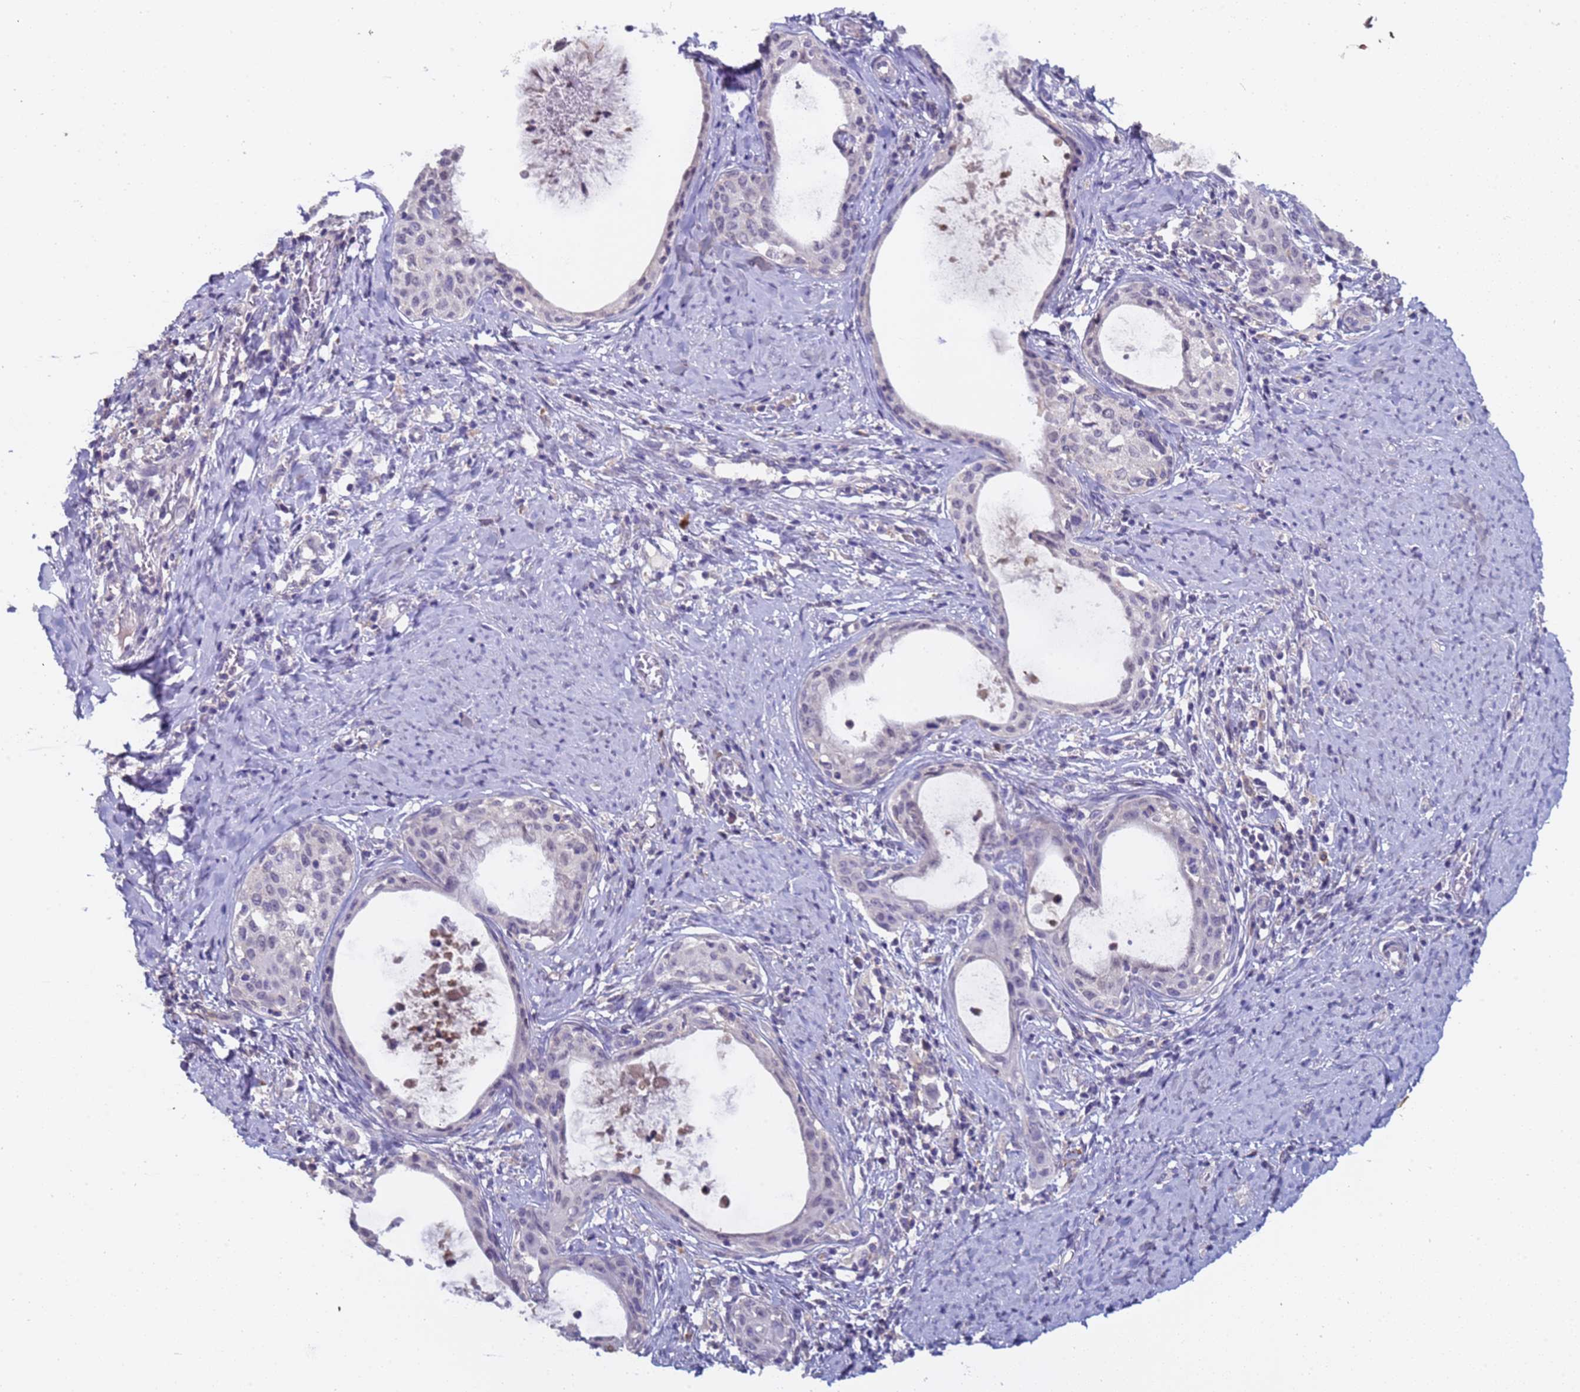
{"staining": {"intensity": "negative", "quantity": "none", "location": "none"}, "tissue": "cervical cancer", "cell_type": "Tumor cells", "image_type": "cancer", "snomed": [{"axis": "morphology", "description": "Squamous cell carcinoma, NOS"}, {"axis": "morphology", "description": "Adenocarcinoma, NOS"}, {"axis": "topography", "description": "Cervix"}], "caption": "High magnification brightfield microscopy of squamous cell carcinoma (cervical) stained with DAB (brown) and counterstained with hematoxylin (blue): tumor cells show no significant expression.", "gene": "ZNF248", "patient": {"sex": "female", "age": 52}}